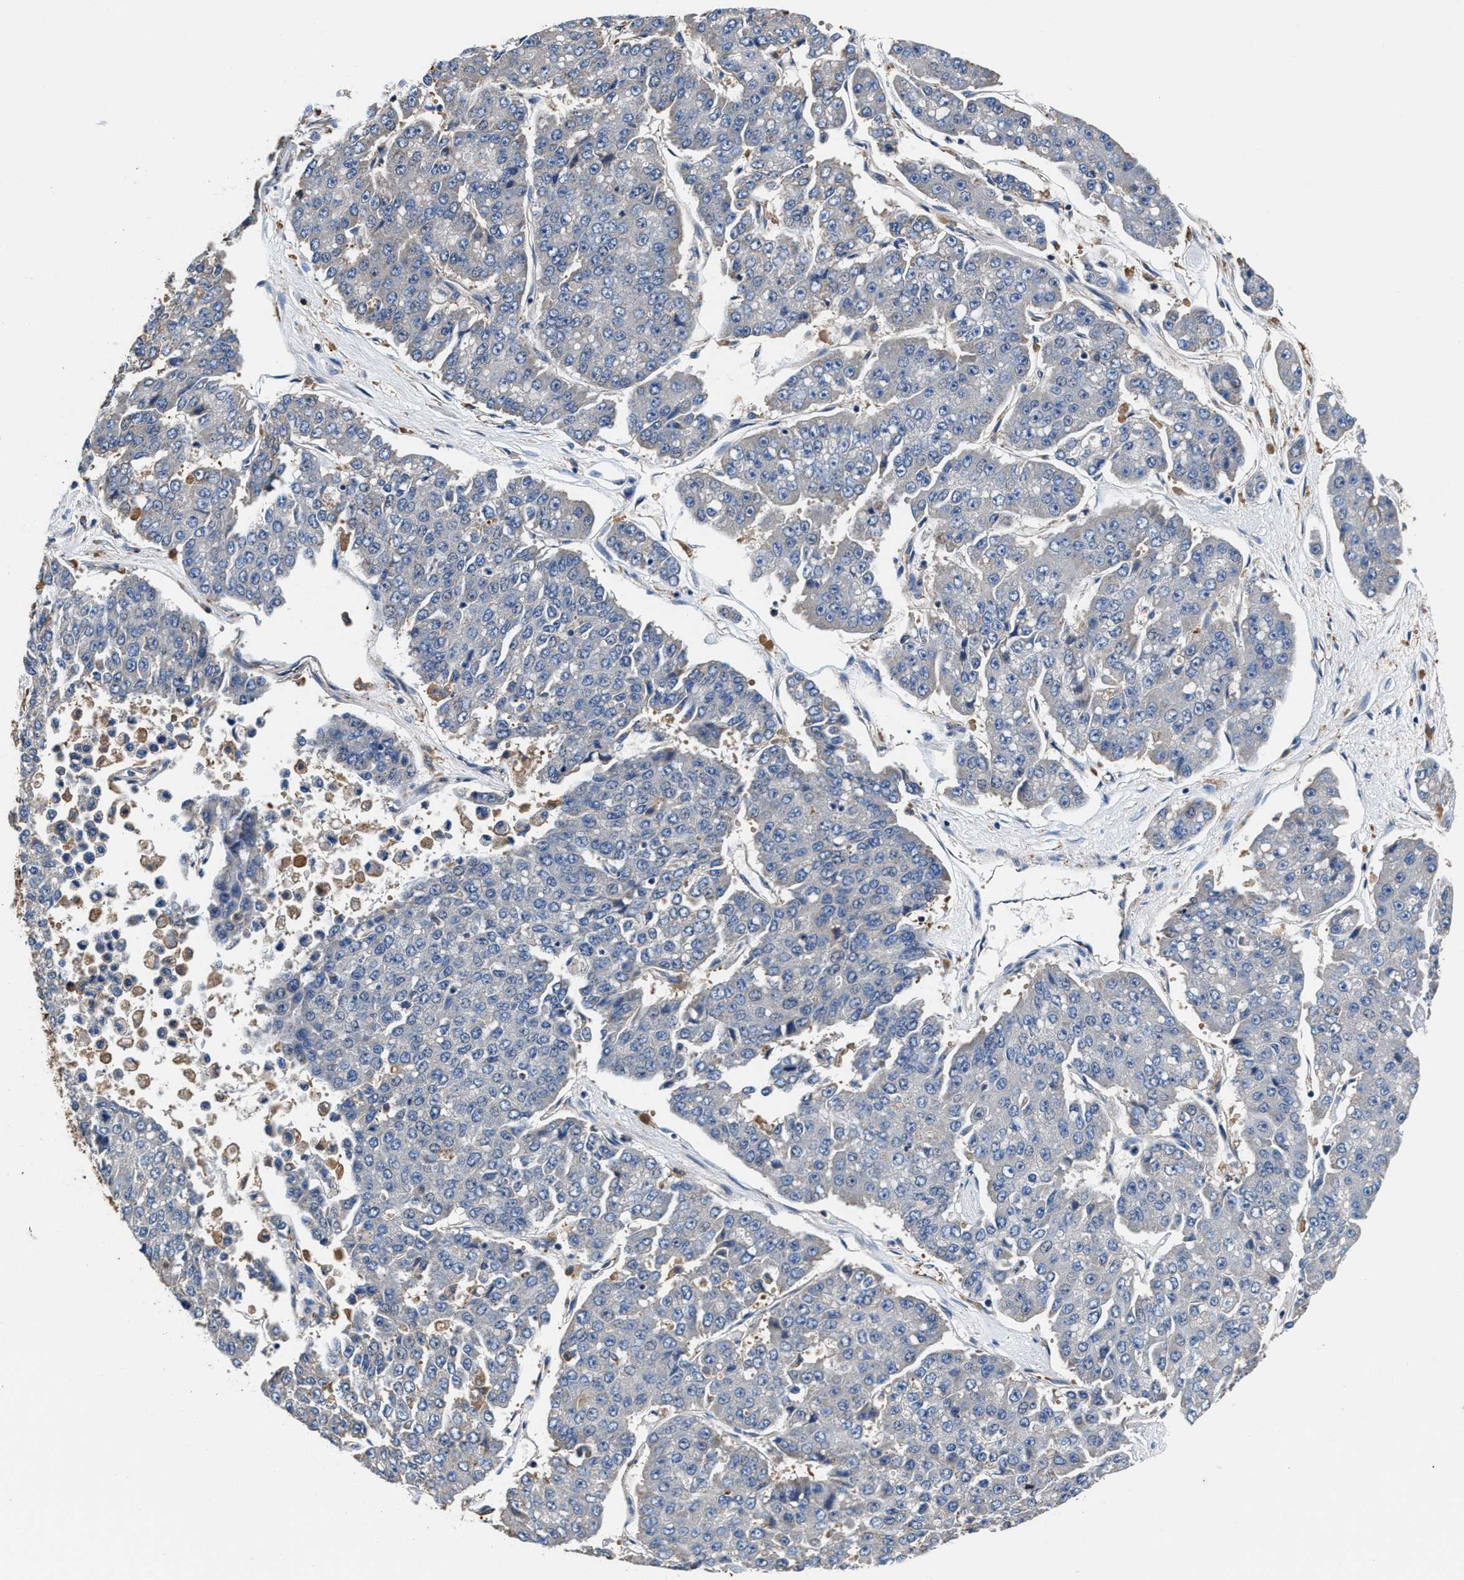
{"staining": {"intensity": "negative", "quantity": "none", "location": "none"}, "tissue": "pancreatic cancer", "cell_type": "Tumor cells", "image_type": "cancer", "snomed": [{"axis": "morphology", "description": "Adenocarcinoma, NOS"}, {"axis": "topography", "description": "Pancreas"}], "caption": "The photomicrograph demonstrates no staining of tumor cells in pancreatic cancer (adenocarcinoma). (DAB (3,3'-diaminobenzidine) IHC with hematoxylin counter stain).", "gene": "PPP1R9B", "patient": {"sex": "male", "age": 50}}